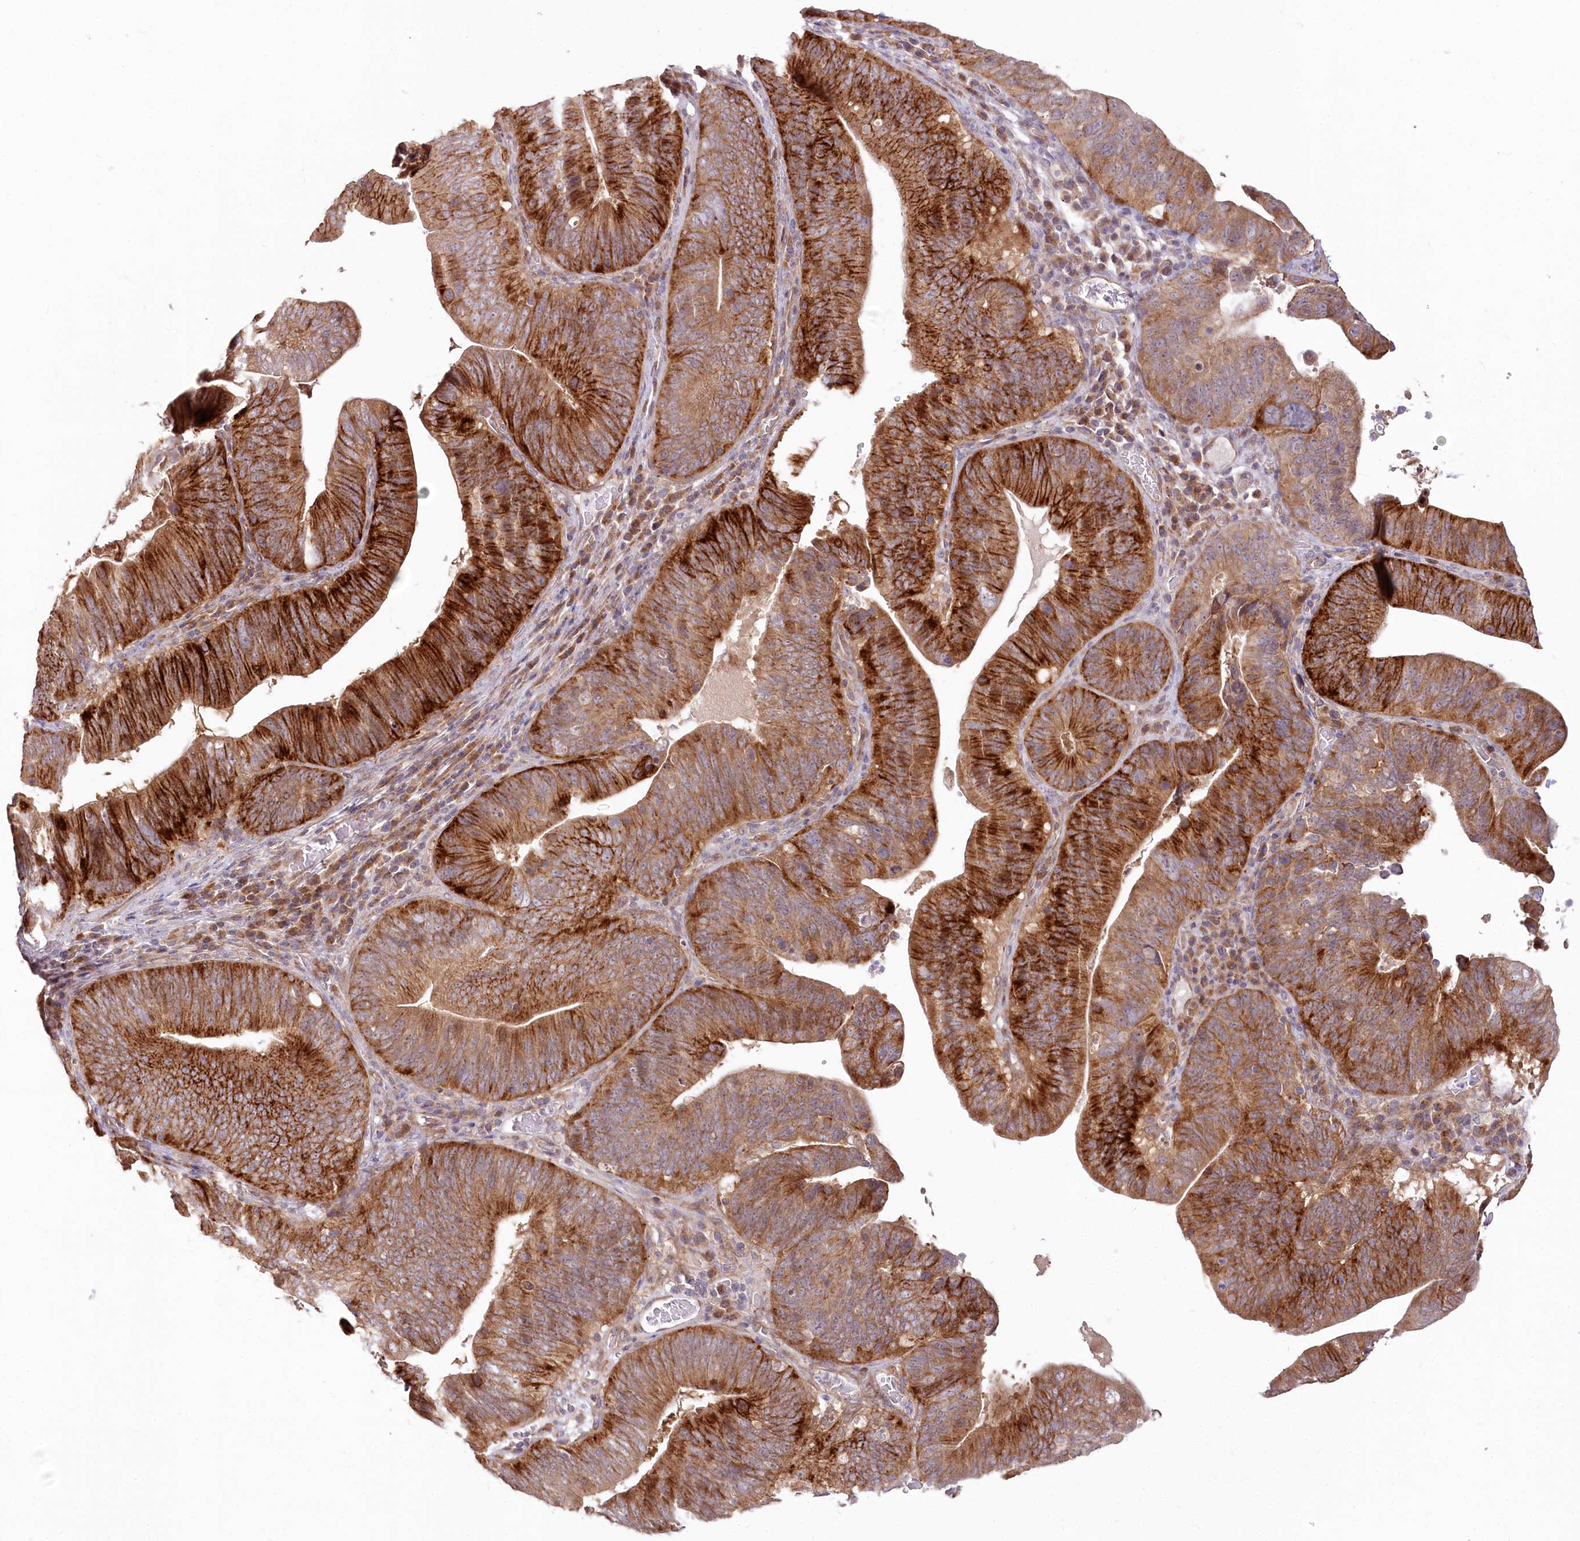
{"staining": {"intensity": "strong", "quantity": ">75%", "location": "cytoplasmic/membranous"}, "tissue": "pancreatic cancer", "cell_type": "Tumor cells", "image_type": "cancer", "snomed": [{"axis": "morphology", "description": "Adenocarcinoma, NOS"}, {"axis": "topography", "description": "Pancreas"}], "caption": "Strong cytoplasmic/membranous expression is appreciated in about >75% of tumor cells in adenocarcinoma (pancreatic). (Stains: DAB (3,3'-diaminobenzidine) in brown, nuclei in blue, Microscopy: brightfield microscopy at high magnification).", "gene": "CEP70", "patient": {"sex": "male", "age": 63}}